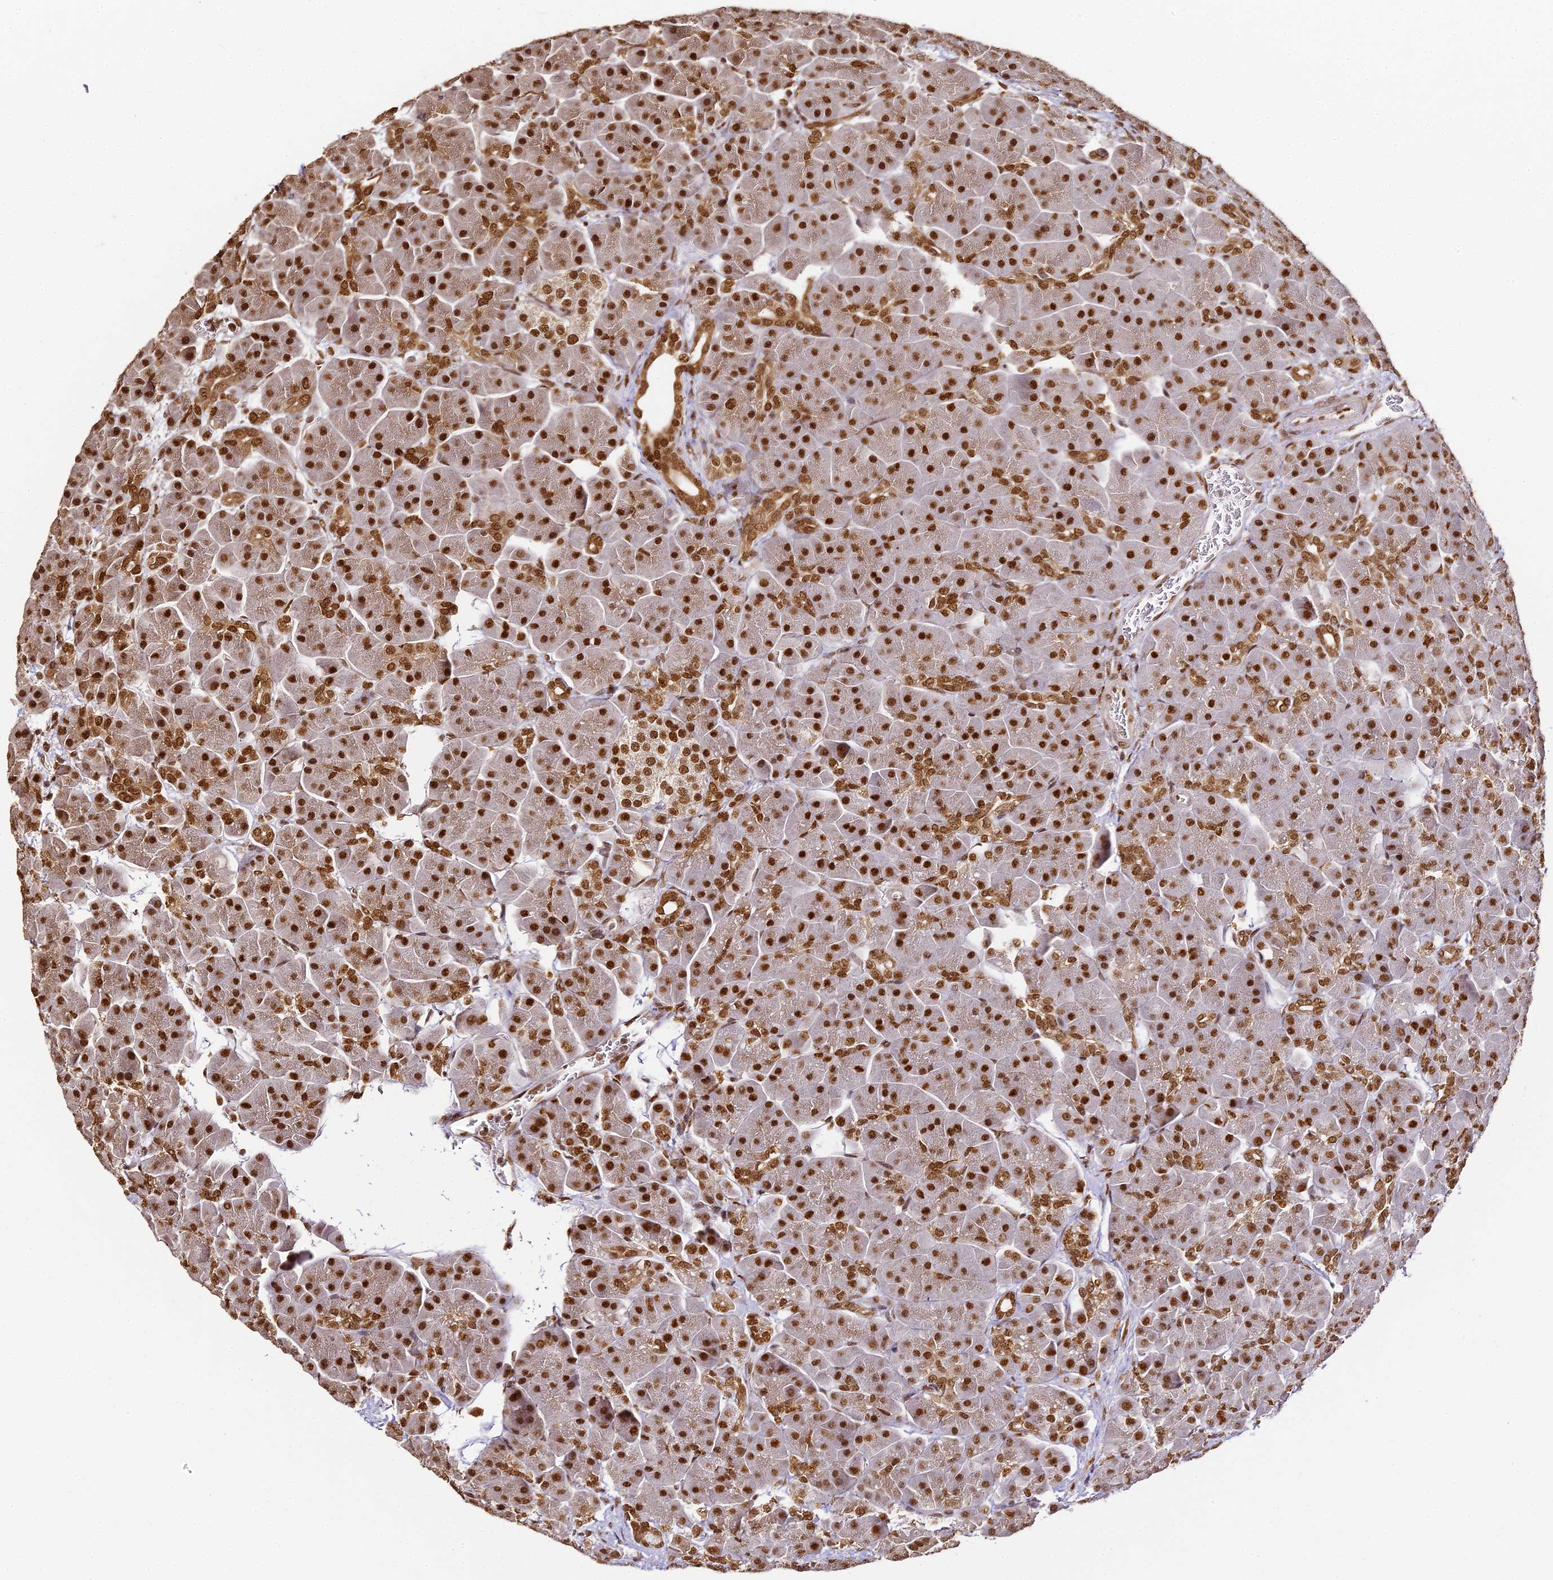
{"staining": {"intensity": "strong", "quantity": ">75%", "location": "nuclear"}, "tissue": "pancreas", "cell_type": "Exocrine glandular cells", "image_type": "normal", "snomed": [{"axis": "morphology", "description": "Normal tissue, NOS"}, {"axis": "topography", "description": "Pancreas"}], "caption": "A high amount of strong nuclear staining is seen in about >75% of exocrine glandular cells in benign pancreas. (Brightfield microscopy of DAB IHC at high magnification).", "gene": "HNRNPA1", "patient": {"sex": "male", "age": 66}}